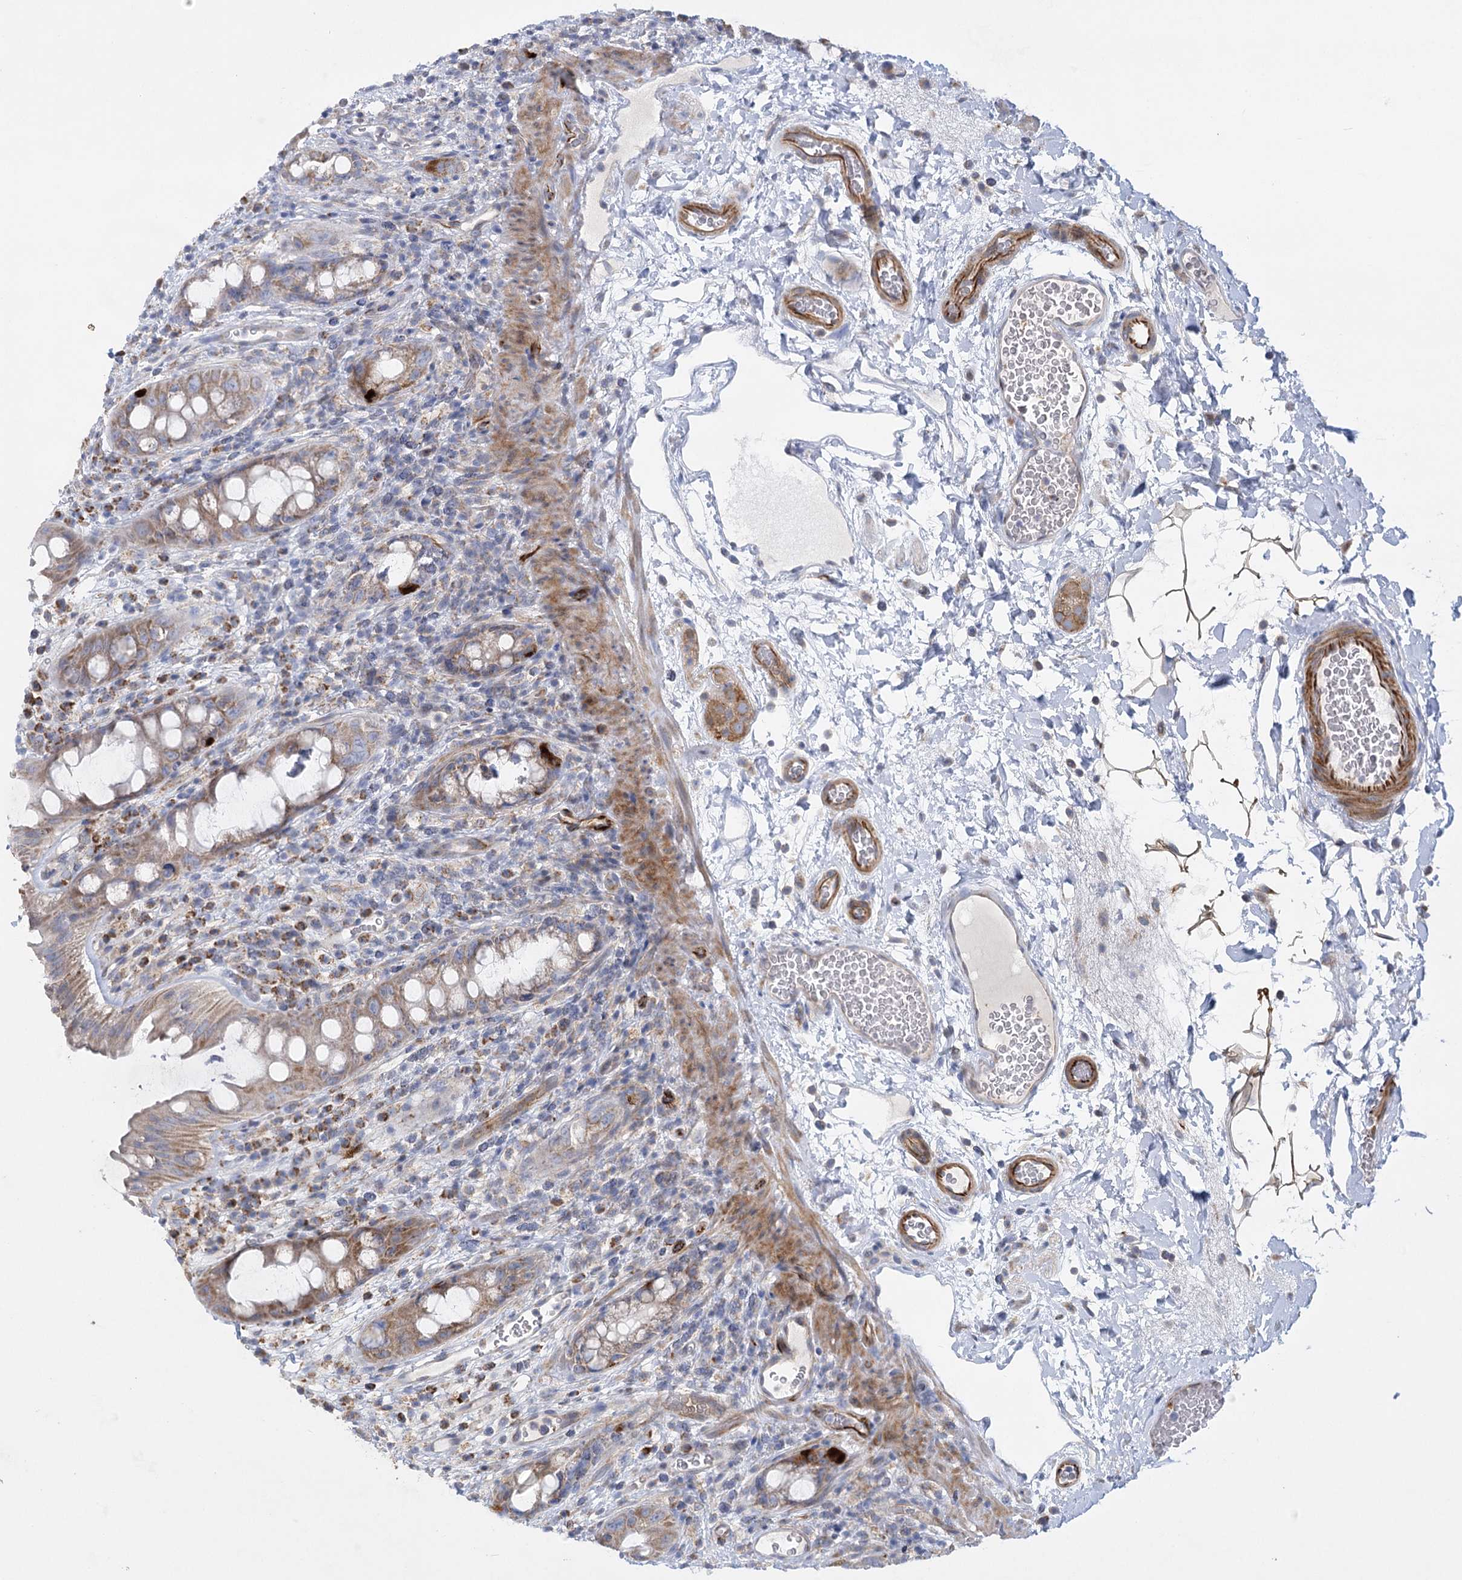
{"staining": {"intensity": "moderate", "quantity": "25%-75%", "location": "cytoplasmic/membranous"}, "tissue": "rectum", "cell_type": "Glandular cells", "image_type": "normal", "snomed": [{"axis": "morphology", "description": "Normal tissue, NOS"}, {"axis": "topography", "description": "Rectum"}], "caption": "Protein expression analysis of benign rectum demonstrates moderate cytoplasmic/membranous staining in about 25%-75% of glandular cells. Nuclei are stained in blue.", "gene": "DHTKD1", "patient": {"sex": "female", "age": 57}}